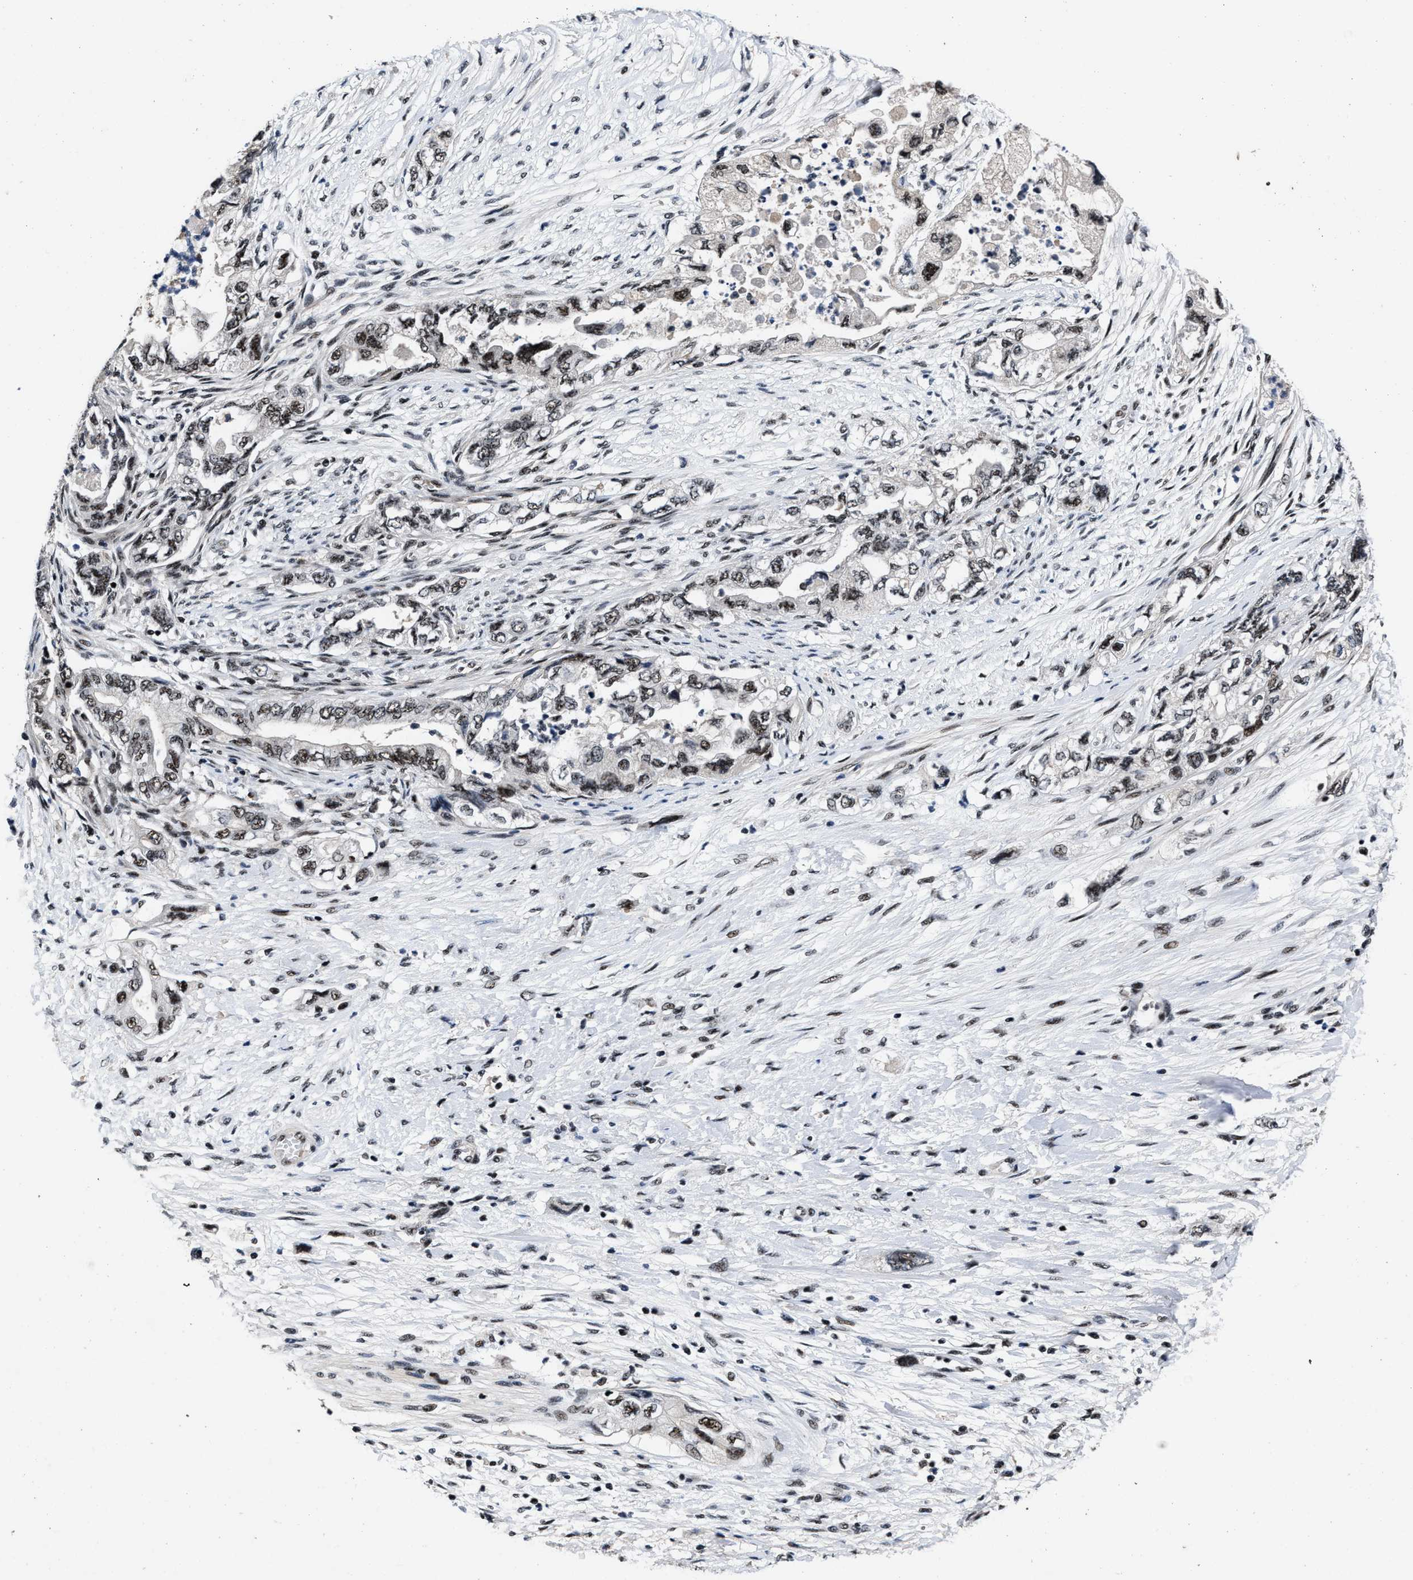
{"staining": {"intensity": "weak", "quantity": ">75%", "location": "nuclear"}, "tissue": "pancreatic cancer", "cell_type": "Tumor cells", "image_type": "cancer", "snomed": [{"axis": "morphology", "description": "Adenocarcinoma, NOS"}, {"axis": "topography", "description": "Pancreas"}], "caption": "The immunohistochemical stain labels weak nuclear expression in tumor cells of pancreatic cancer (adenocarcinoma) tissue.", "gene": "ZNF233", "patient": {"sex": "female", "age": 73}}